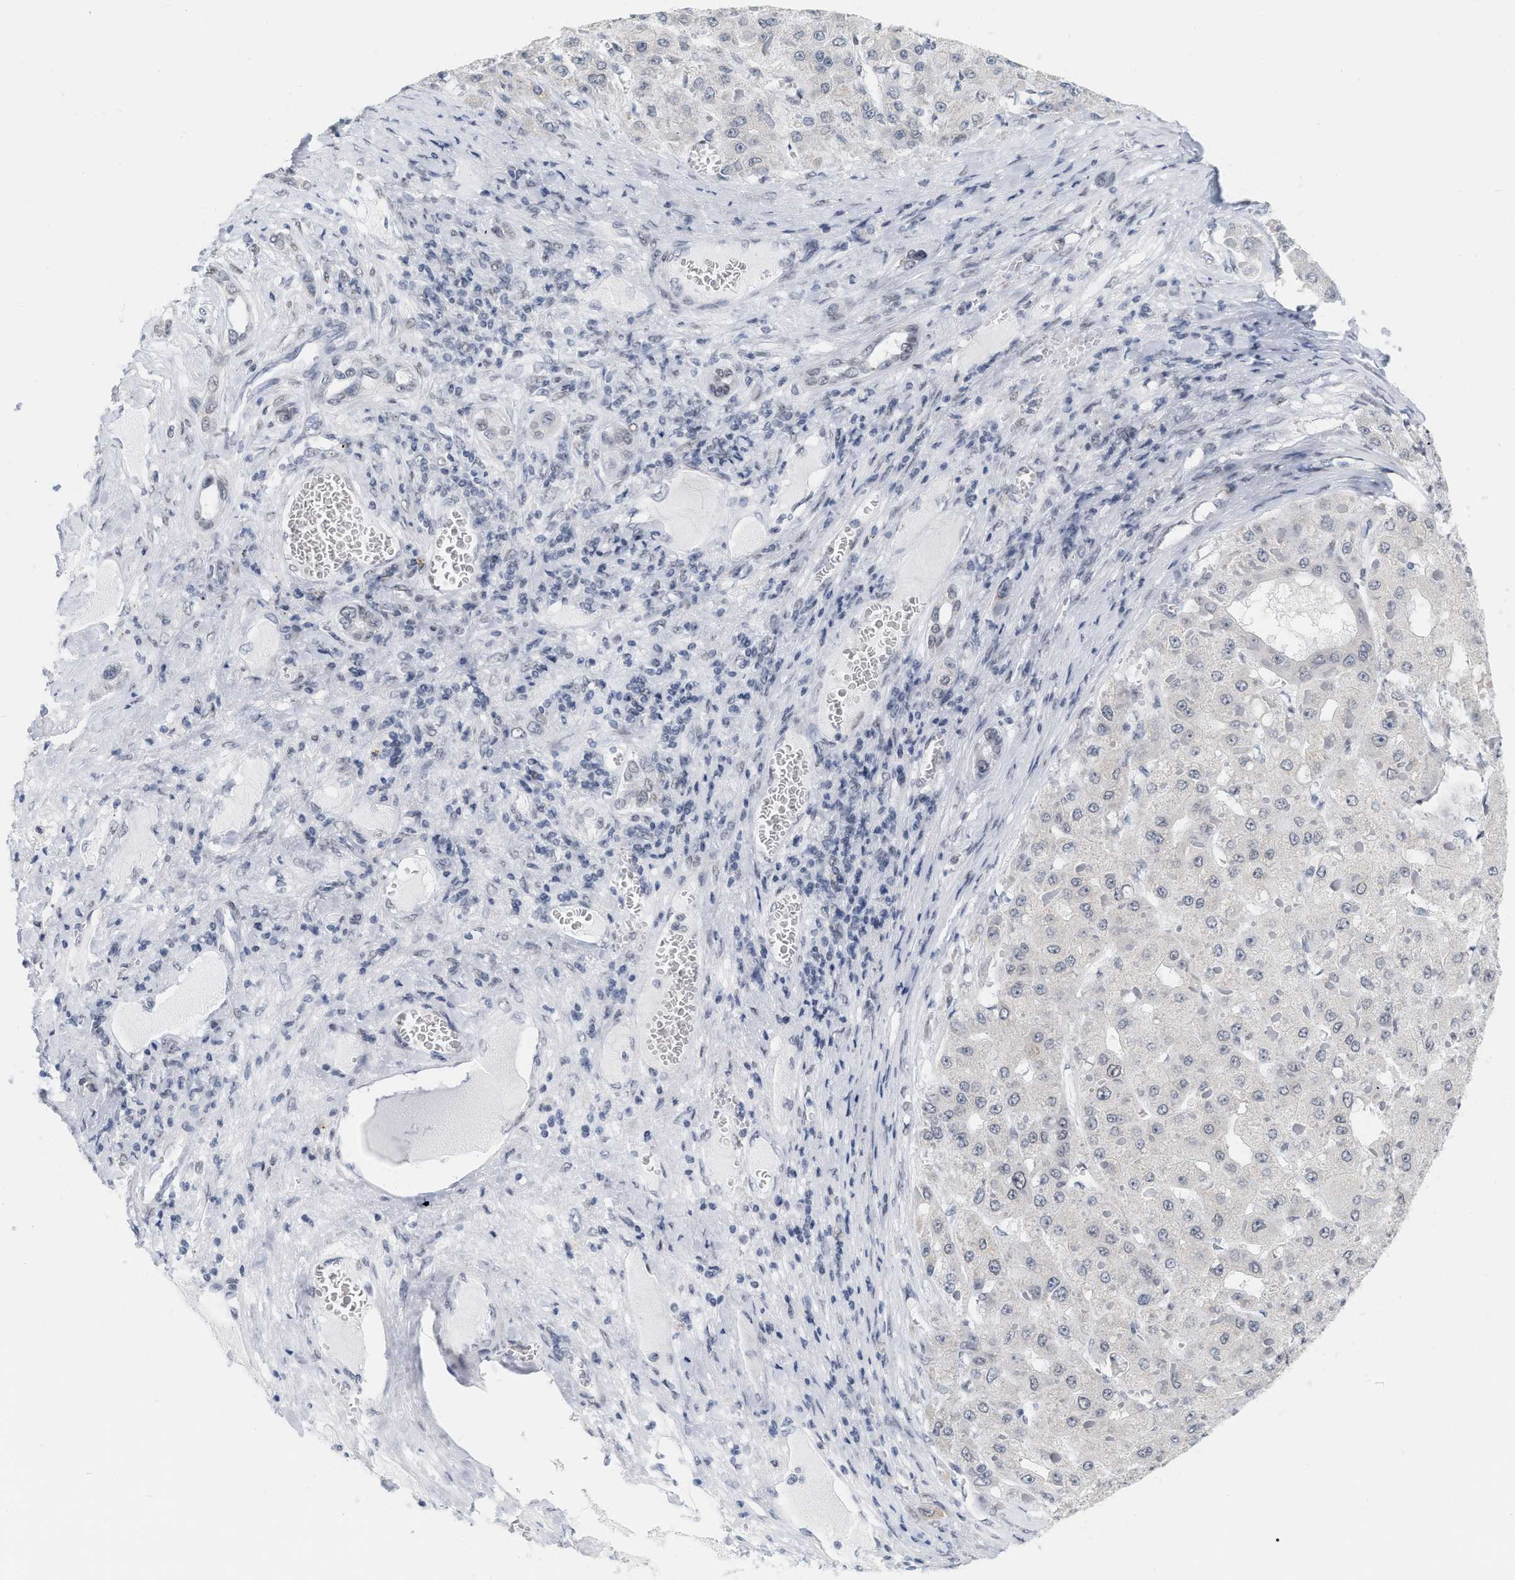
{"staining": {"intensity": "negative", "quantity": "none", "location": "none"}, "tissue": "liver cancer", "cell_type": "Tumor cells", "image_type": "cancer", "snomed": [{"axis": "morphology", "description": "Carcinoma, Hepatocellular, NOS"}, {"axis": "topography", "description": "Liver"}], "caption": "There is no significant positivity in tumor cells of liver cancer (hepatocellular carcinoma).", "gene": "XIRP1", "patient": {"sex": "female", "age": 73}}